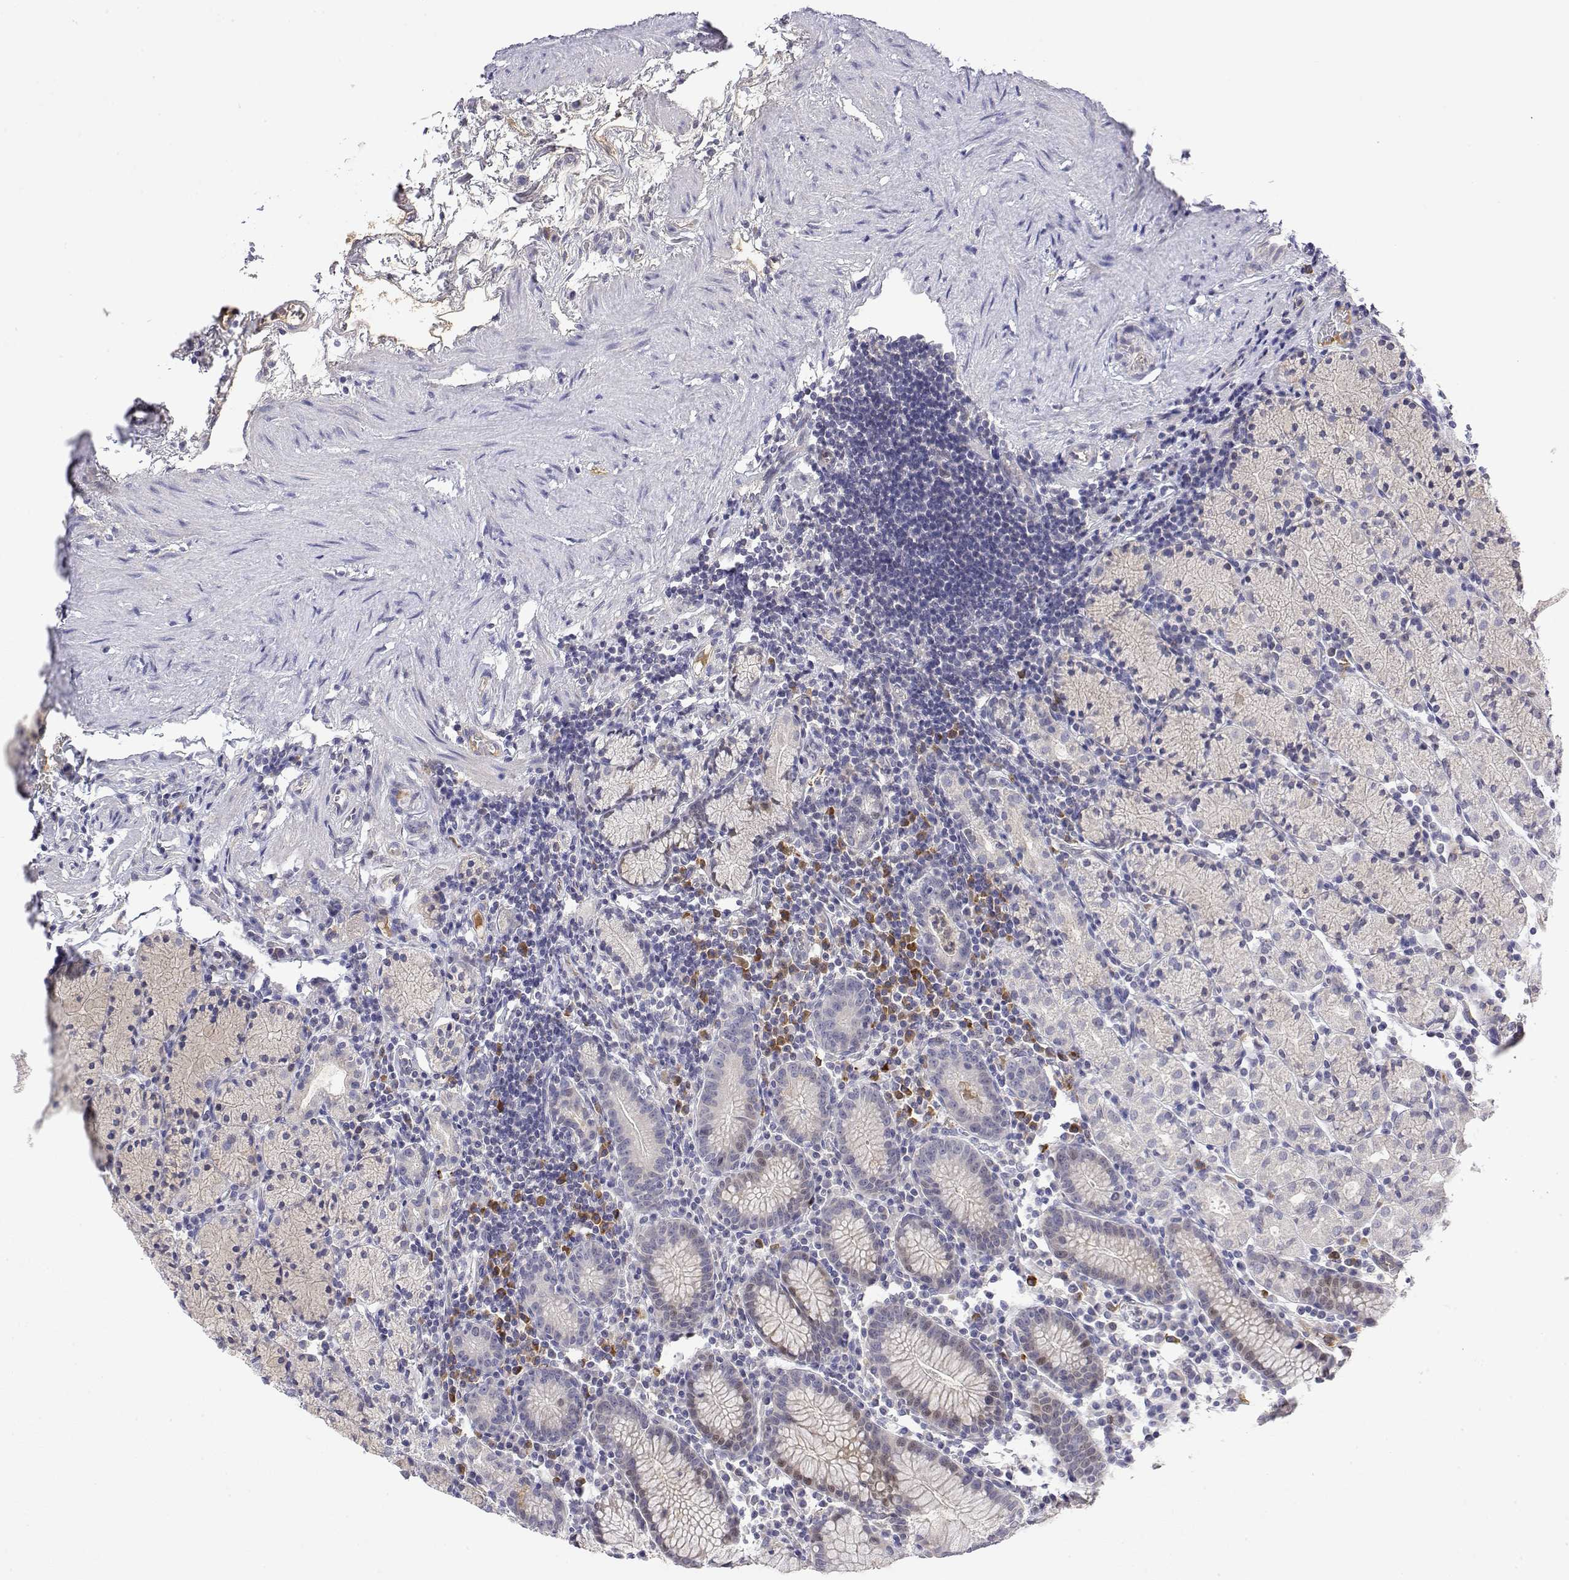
{"staining": {"intensity": "negative", "quantity": "none", "location": "none"}, "tissue": "stomach", "cell_type": "Glandular cells", "image_type": "normal", "snomed": [{"axis": "morphology", "description": "Normal tissue, NOS"}, {"axis": "topography", "description": "Stomach, upper"}, {"axis": "topography", "description": "Stomach"}], "caption": "An IHC micrograph of benign stomach is shown. There is no staining in glandular cells of stomach. The staining was performed using DAB to visualize the protein expression in brown, while the nuclei were stained in blue with hematoxylin (Magnification: 20x).", "gene": "IGFBP4", "patient": {"sex": "male", "age": 62}}